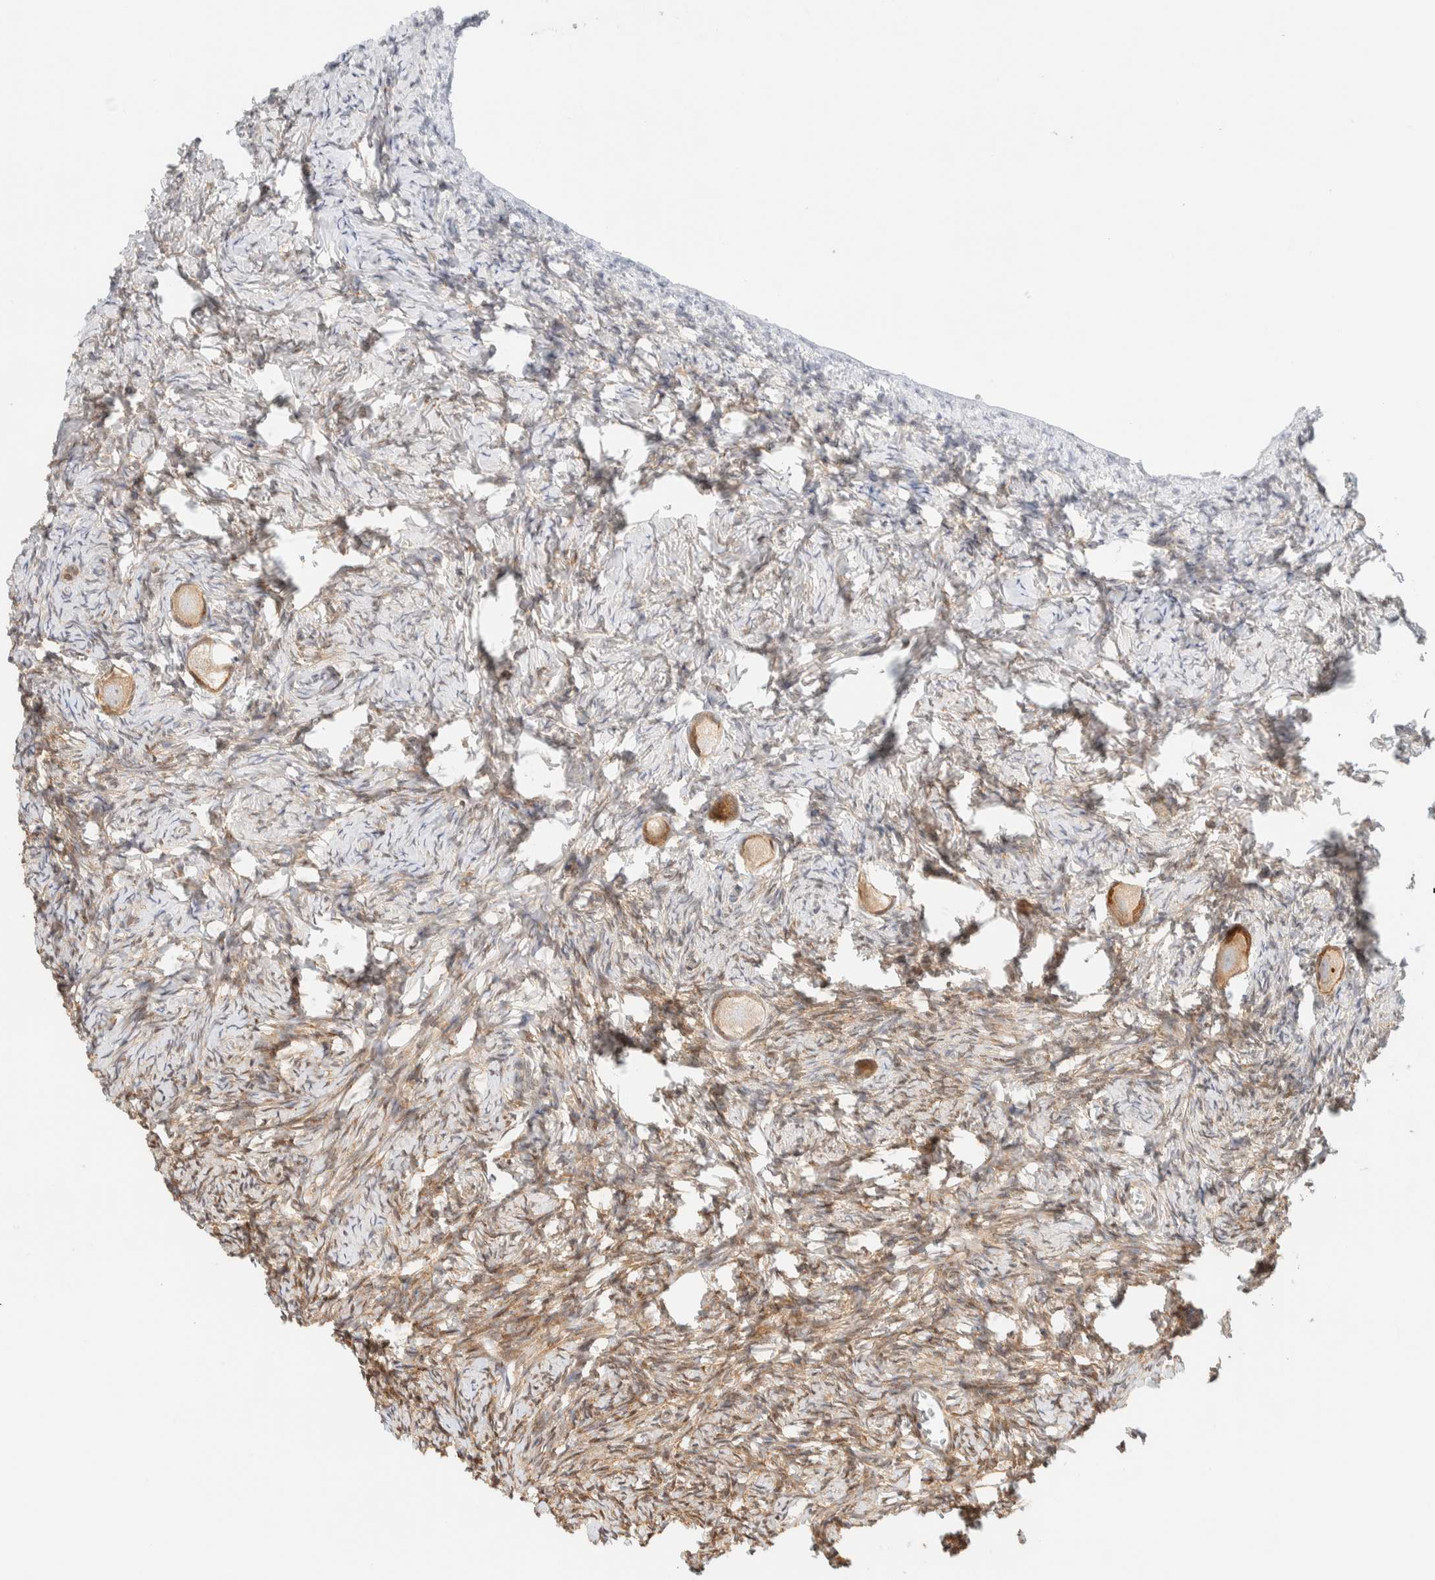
{"staining": {"intensity": "moderate", "quantity": "25%-75%", "location": "cytoplasmic/membranous"}, "tissue": "ovary", "cell_type": "Follicle cells", "image_type": "normal", "snomed": [{"axis": "morphology", "description": "Normal tissue, NOS"}, {"axis": "topography", "description": "Ovary"}], "caption": "Moderate cytoplasmic/membranous protein positivity is identified in about 25%-75% of follicle cells in ovary.", "gene": "PCYT2", "patient": {"sex": "female", "age": 27}}